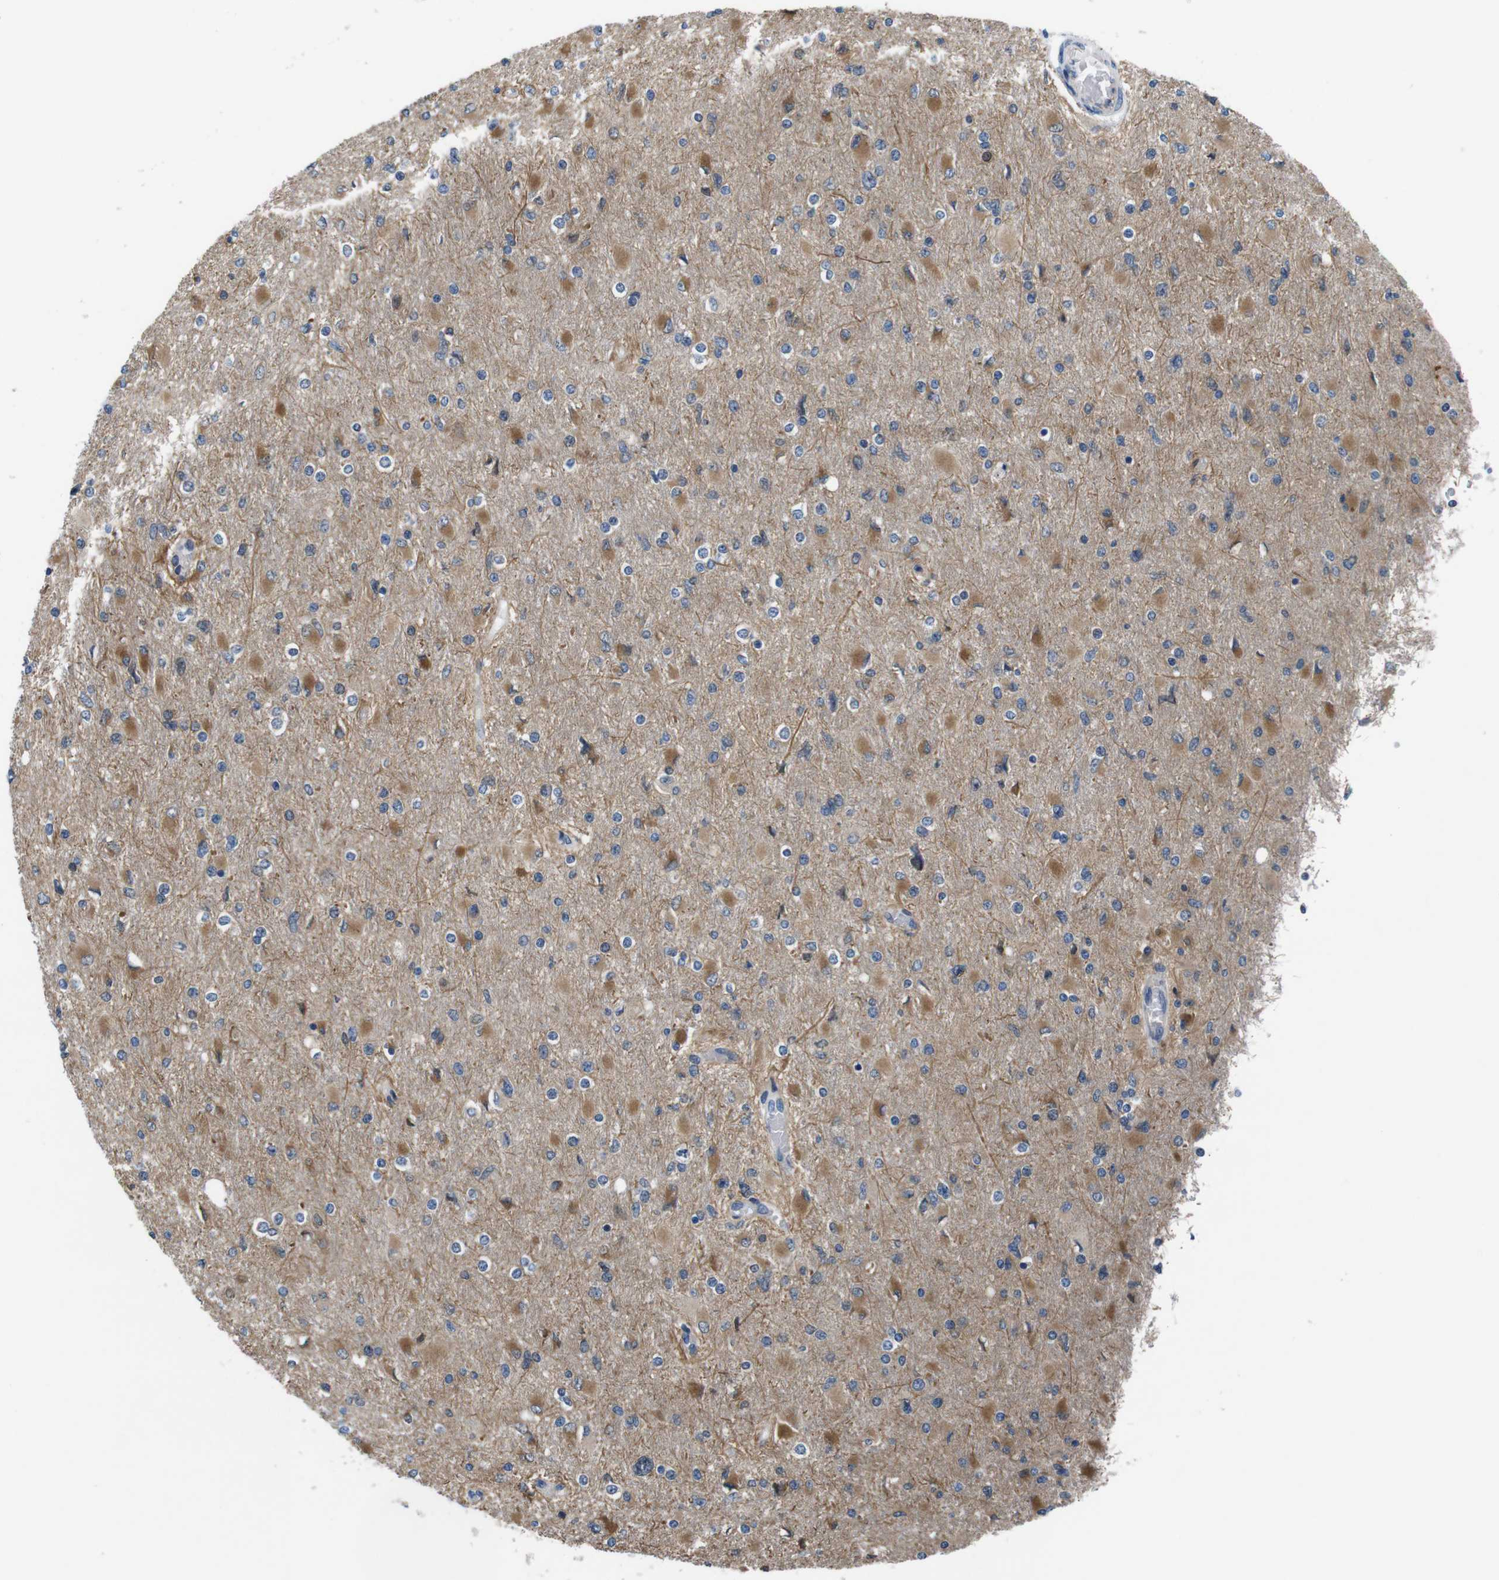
{"staining": {"intensity": "negative", "quantity": "none", "location": "none"}, "tissue": "glioma", "cell_type": "Tumor cells", "image_type": "cancer", "snomed": [{"axis": "morphology", "description": "Glioma, malignant, High grade"}, {"axis": "topography", "description": "Cerebral cortex"}], "caption": "There is no significant staining in tumor cells of glioma.", "gene": "JAK1", "patient": {"sex": "female", "age": 36}}